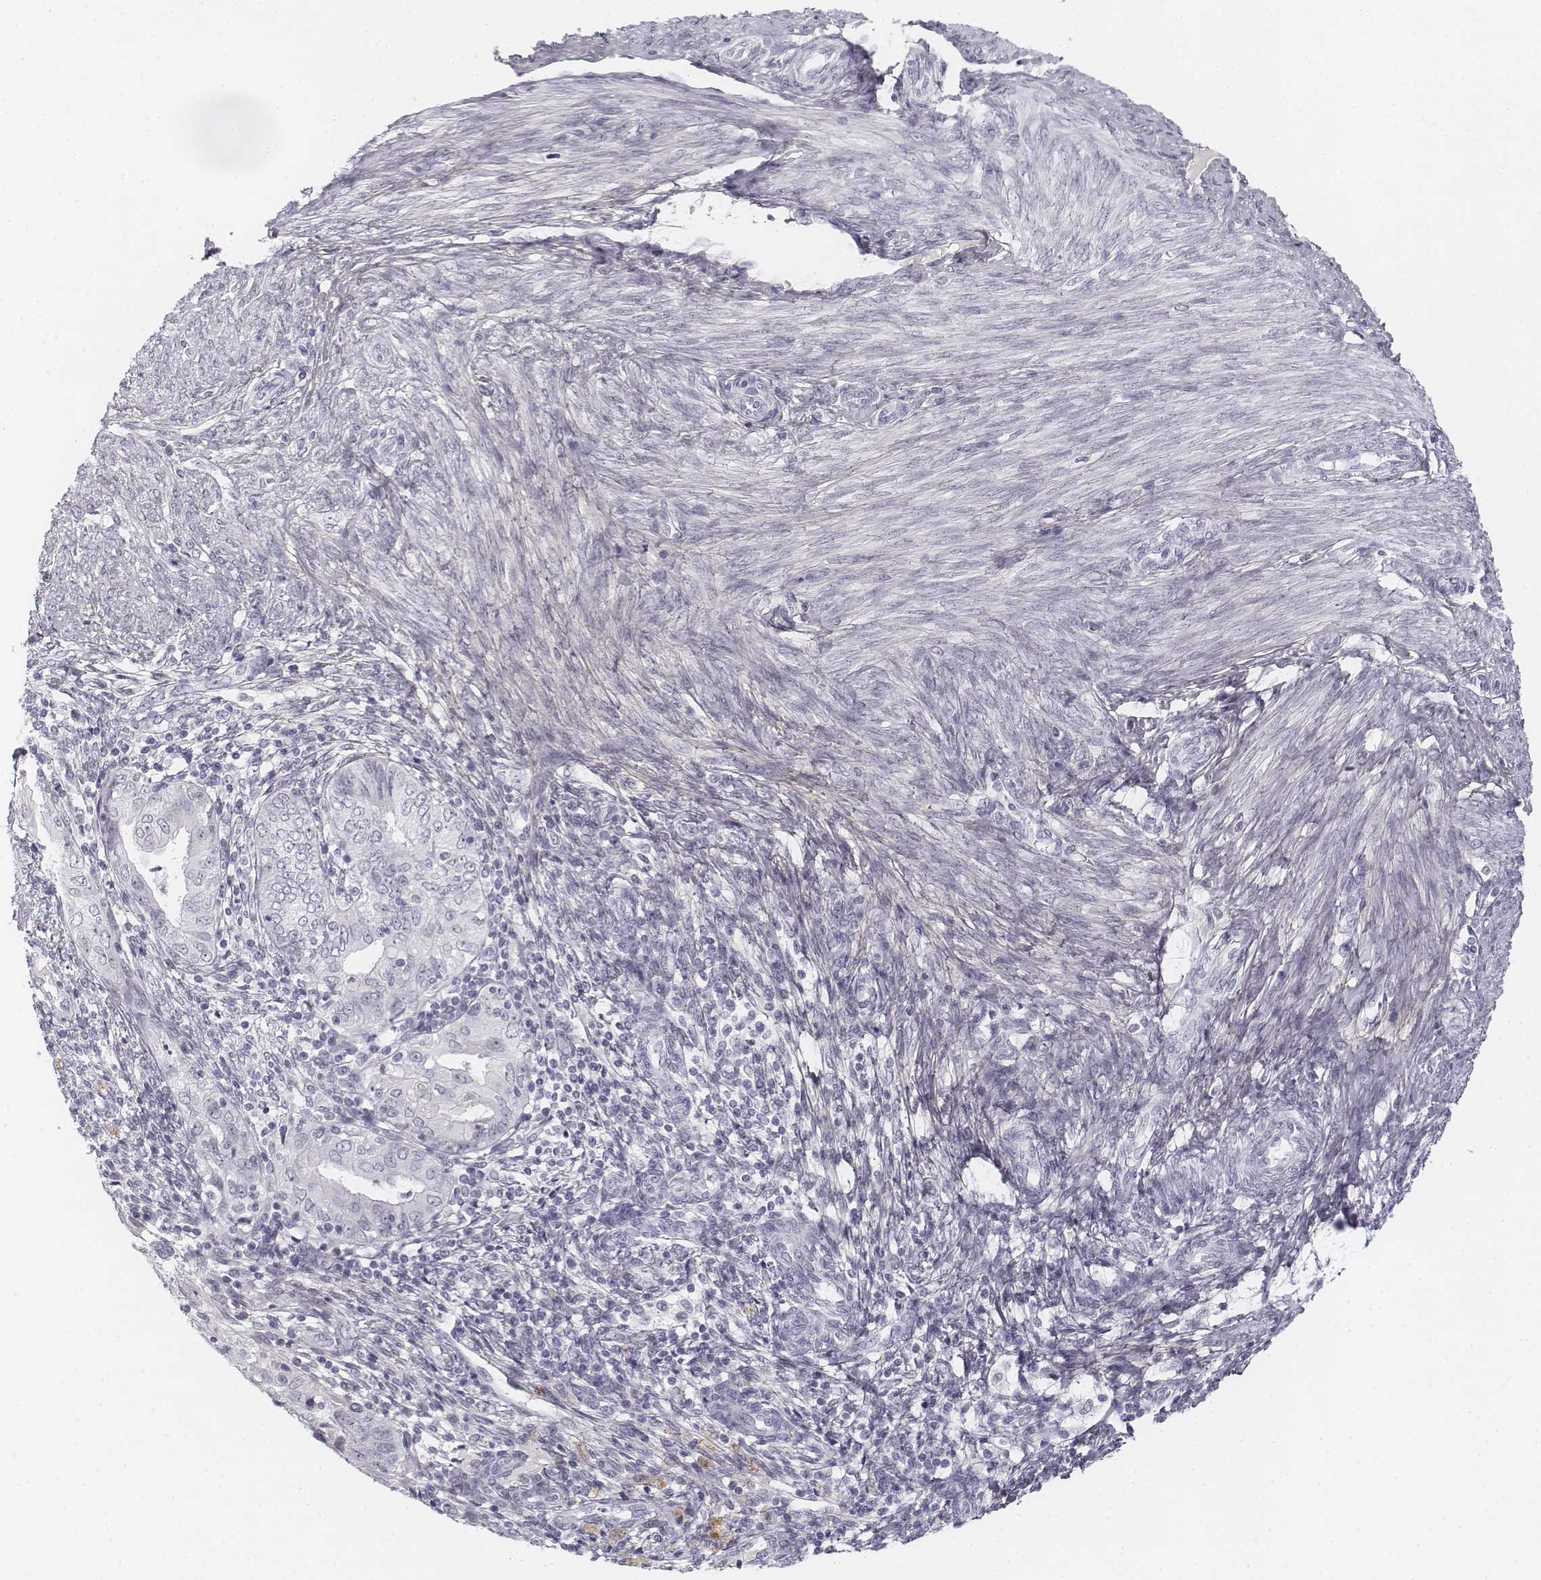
{"staining": {"intensity": "negative", "quantity": "none", "location": "none"}, "tissue": "endometrial cancer", "cell_type": "Tumor cells", "image_type": "cancer", "snomed": [{"axis": "morphology", "description": "Adenocarcinoma, NOS"}, {"axis": "topography", "description": "Endometrium"}], "caption": "Endometrial cancer (adenocarcinoma) stained for a protein using immunohistochemistry (IHC) demonstrates no expression tumor cells.", "gene": "KRT84", "patient": {"sex": "female", "age": 68}}